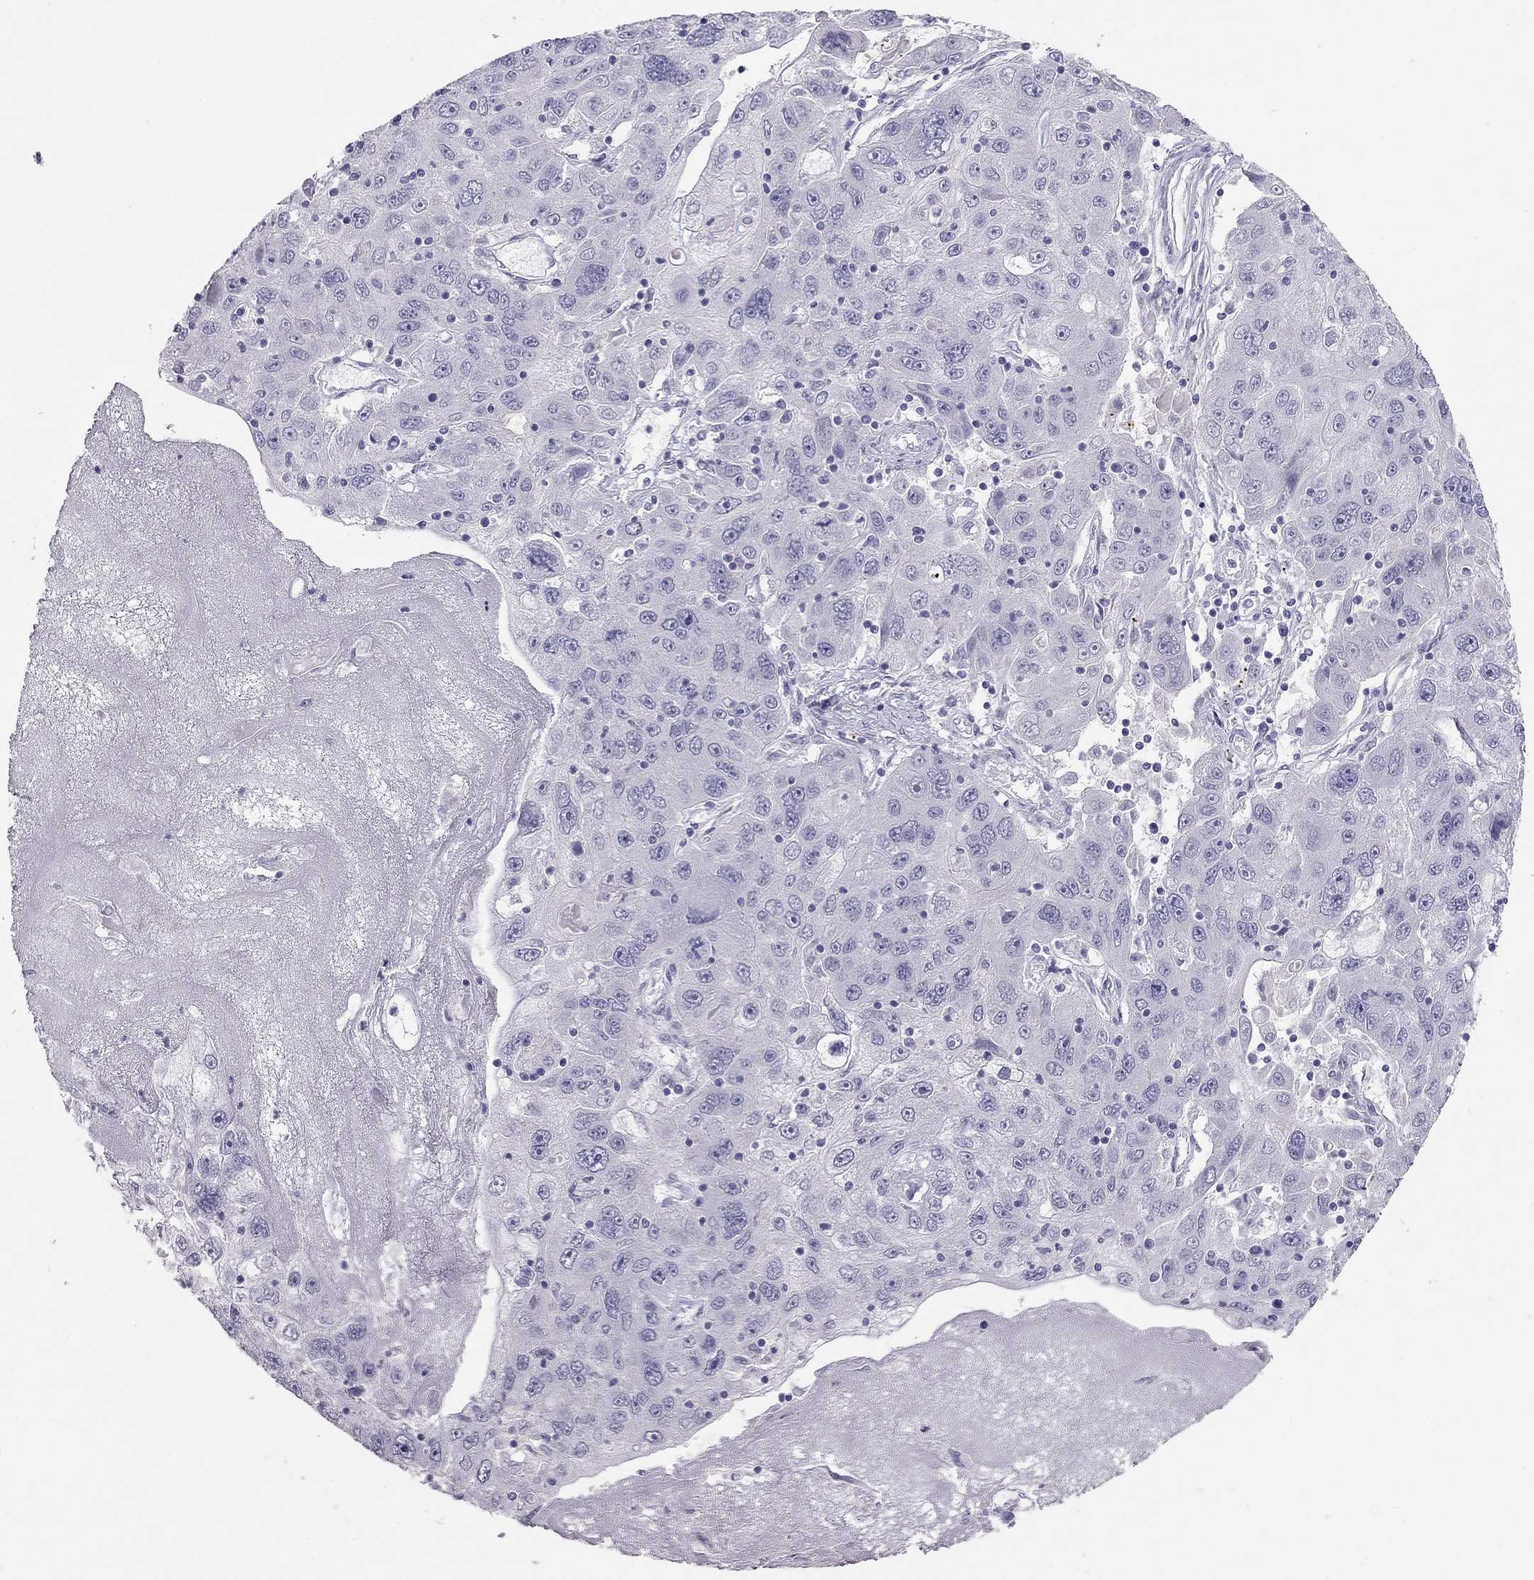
{"staining": {"intensity": "negative", "quantity": "none", "location": "none"}, "tissue": "stomach cancer", "cell_type": "Tumor cells", "image_type": "cancer", "snomed": [{"axis": "morphology", "description": "Adenocarcinoma, NOS"}, {"axis": "topography", "description": "Stomach"}], "caption": "This image is of adenocarcinoma (stomach) stained with immunohistochemistry to label a protein in brown with the nuclei are counter-stained blue. There is no expression in tumor cells.", "gene": "KLRG1", "patient": {"sex": "male", "age": 56}}